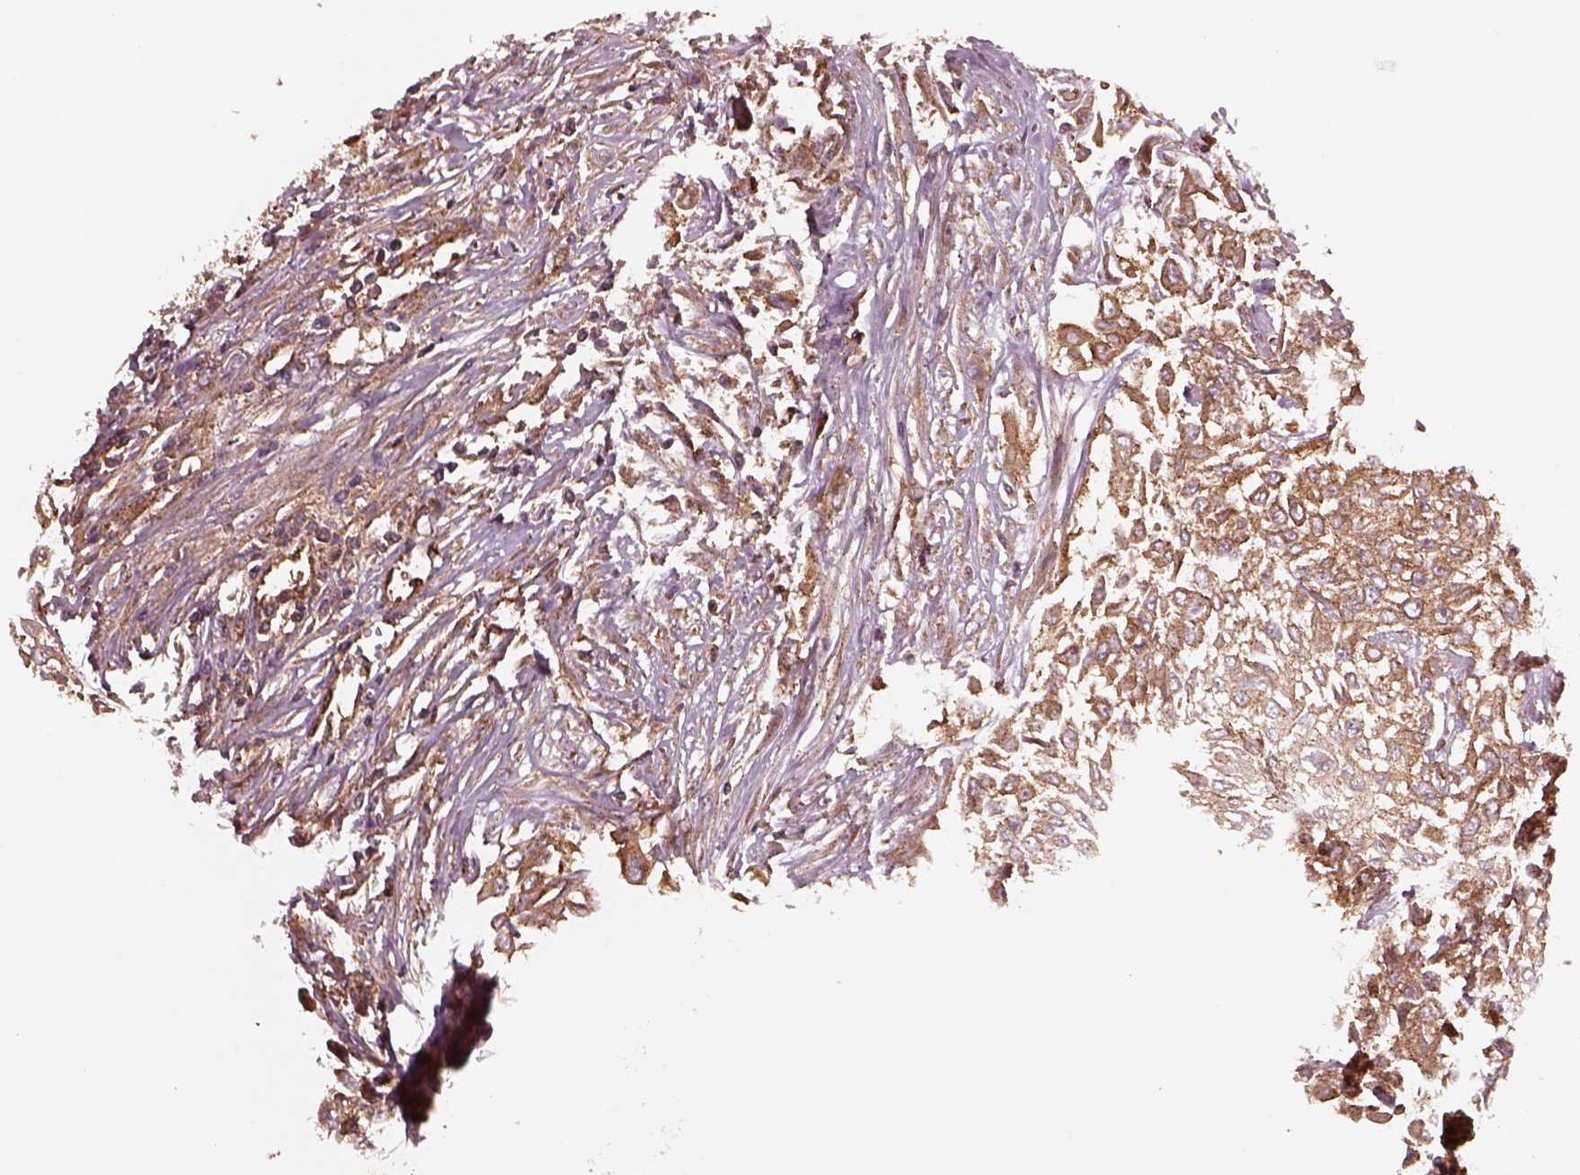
{"staining": {"intensity": "moderate", "quantity": ">75%", "location": "cytoplasmic/membranous"}, "tissue": "urothelial cancer", "cell_type": "Tumor cells", "image_type": "cancer", "snomed": [{"axis": "morphology", "description": "Urothelial carcinoma, High grade"}, {"axis": "topography", "description": "Urinary bladder"}], "caption": "Brown immunohistochemical staining in urothelial cancer shows moderate cytoplasmic/membranous staining in approximately >75% of tumor cells.", "gene": "WASHC2A", "patient": {"sex": "male", "age": 57}}